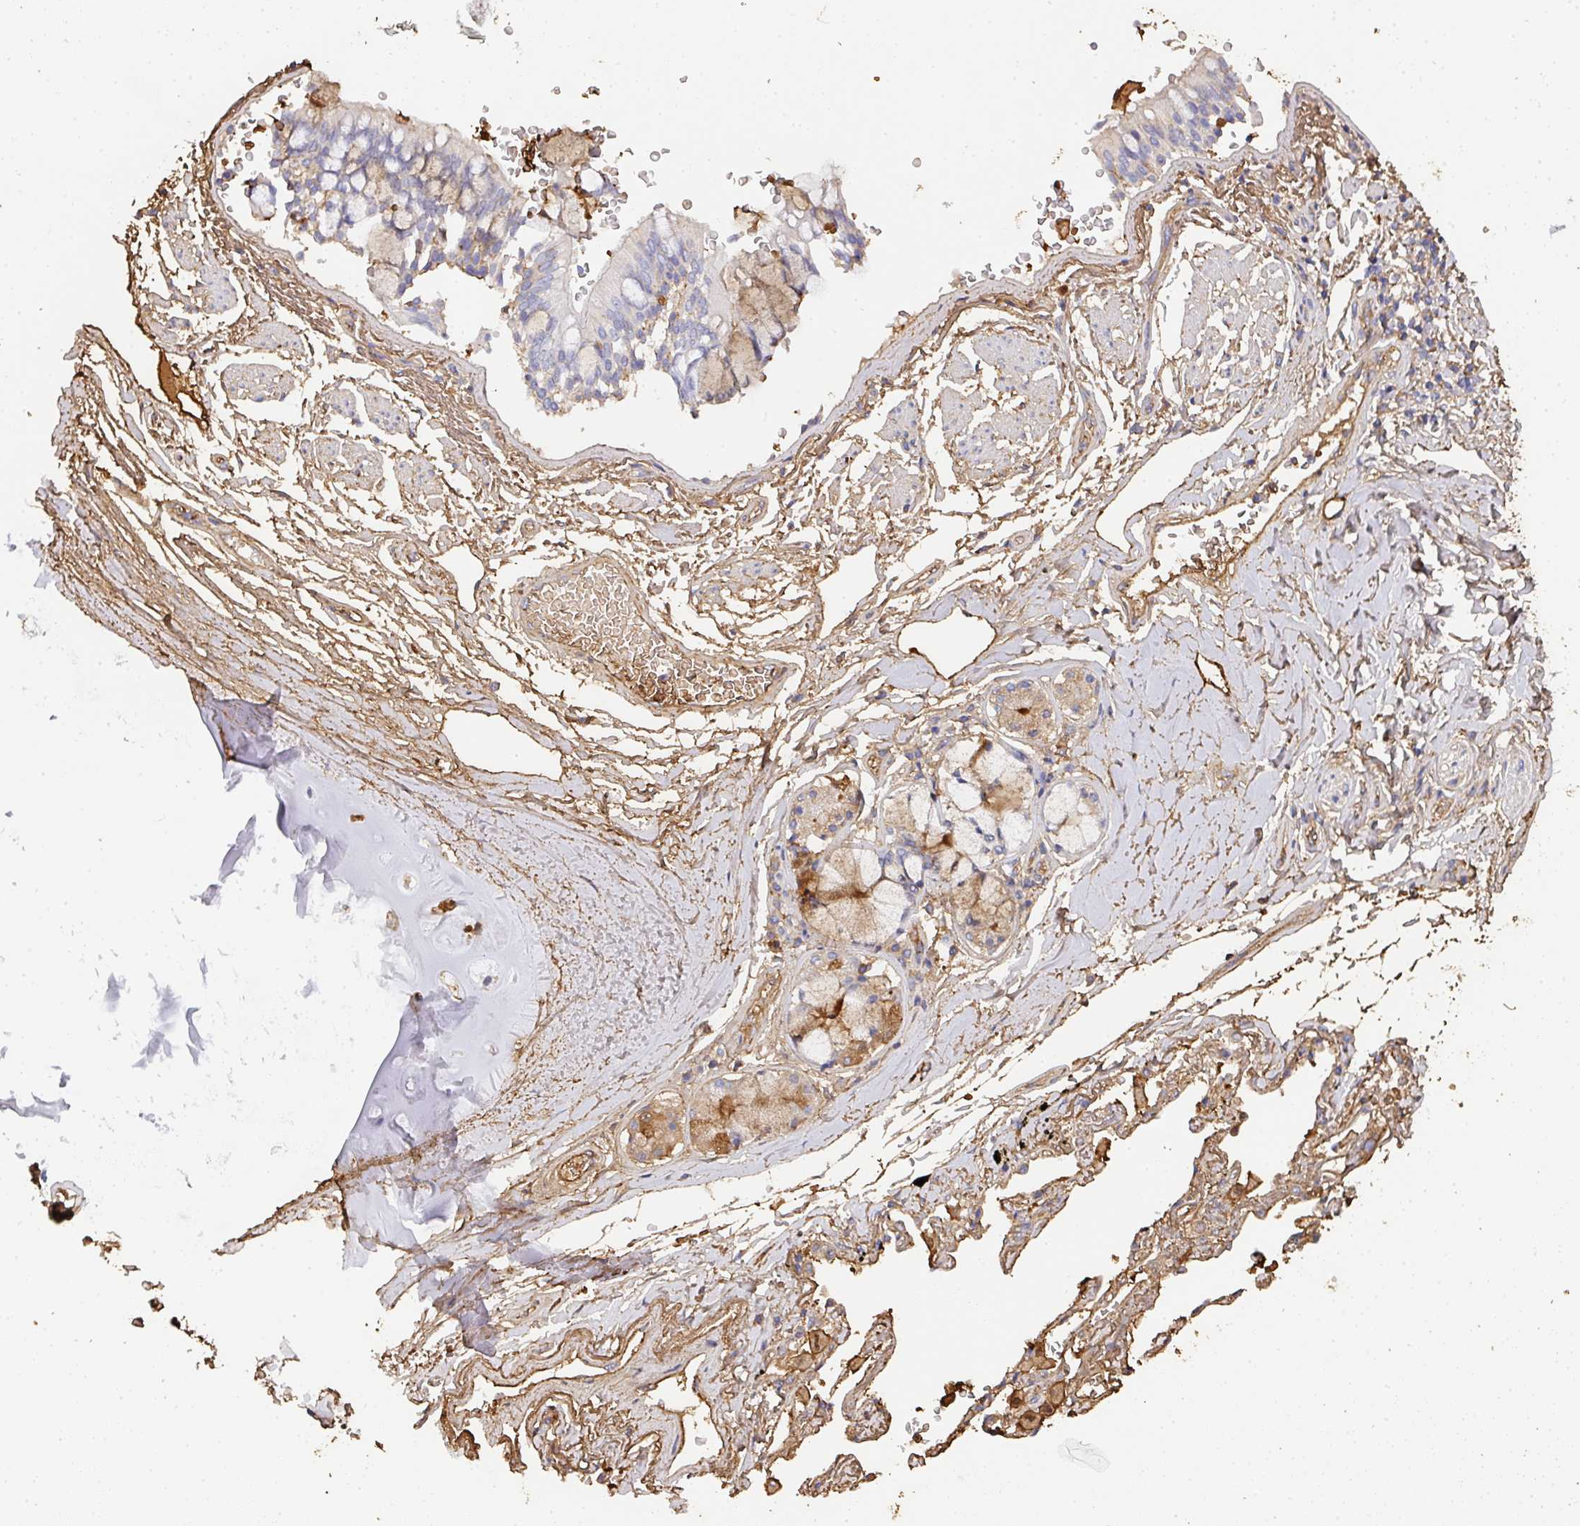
{"staining": {"intensity": "moderate", "quantity": "25%-75%", "location": "cytoplasmic/membranous"}, "tissue": "bronchus", "cell_type": "Respiratory epithelial cells", "image_type": "normal", "snomed": [{"axis": "morphology", "description": "Normal tissue, NOS"}, {"axis": "topography", "description": "Bronchus"}], "caption": "High-magnification brightfield microscopy of normal bronchus stained with DAB (3,3'-diaminobenzidine) (brown) and counterstained with hematoxylin (blue). respiratory epithelial cells exhibit moderate cytoplasmic/membranous expression is present in approximately25%-75% of cells. Ihc stains the protein of interest in brown and the nuclei are stained blue.", "gene": "ALB", "patient": {"sex": "male", "age": 70}}